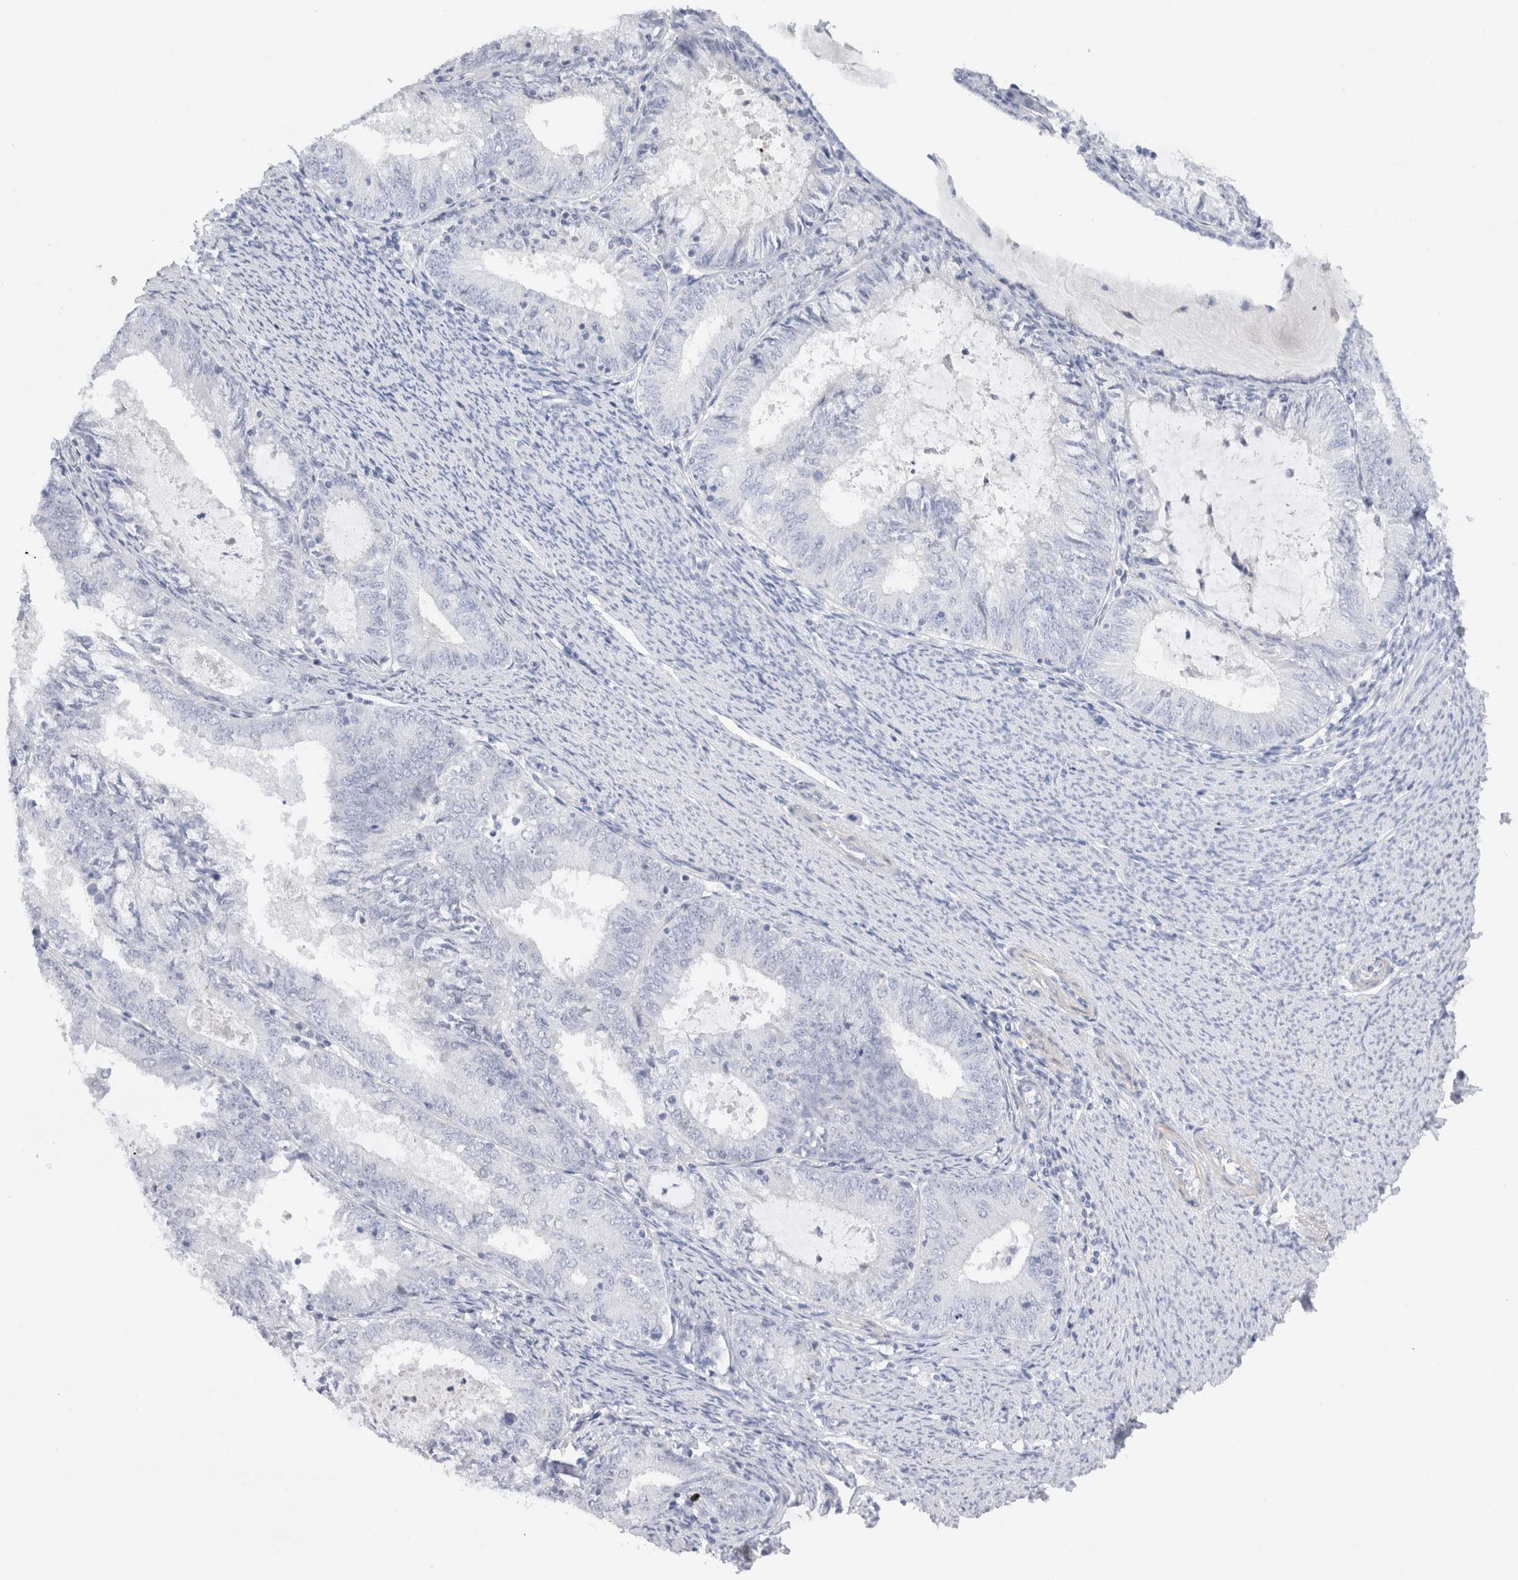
{"staining": {"intensity": "negative", "quantity": "none", "location": "none"}, "tissue": "endometrial cancer", "cell_type": "Tumor cells", "image_type": "cancer", "snomed": [{"axis": "morphology", "description": "Adenocarcinoma, NOS"}, {"axis": "topography", "description": "Endometrium"}], "caption": "This is an immunohistochemistry histopathology image of human endometrial adenocarcinoma. There is no positivity in tumor cells.", "gene": "C9orf50", "patient": {"sex": "female", "age": 57}}